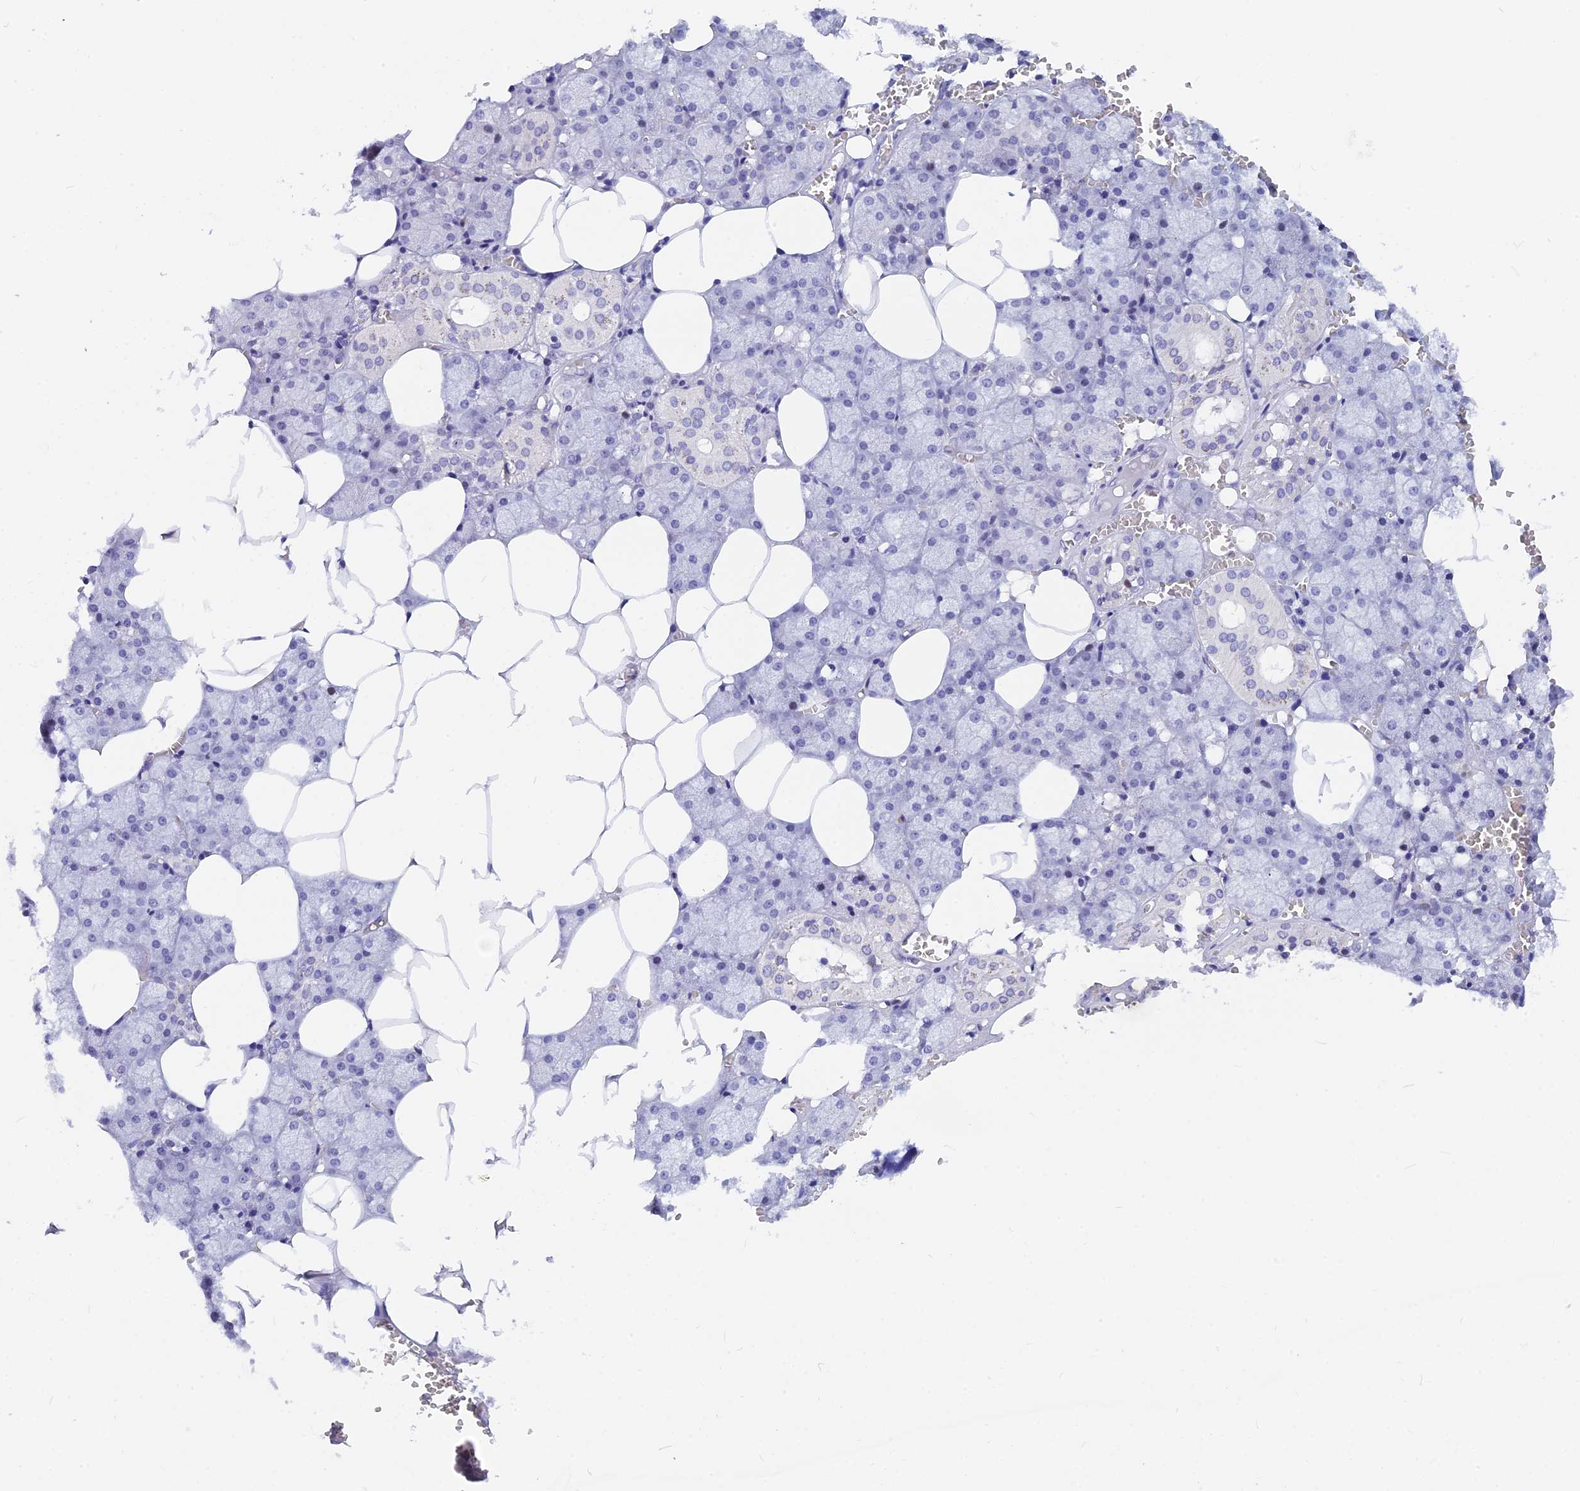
{"staining": {"intensity": "moderate", "quantity": "<25%", "location": "nuclear"}, "tissue": "salivary gland", "cell_type": "Glandular cells", "image_type": "normal", "snomed": [{"axis": "morphology", "description": "Normal tissue, NOS"}, {"axis": "topography", "description": "Salivary gland"}], "caption": "A high-resolution histopathology image shows immunohistochemistry (IHC) staining of benign salivary gland, which shows moderate nuclear staining in approximately <25% of glandular cells.", "gene": "NSA2", "patient": {"sex": "male", "age": 62}}